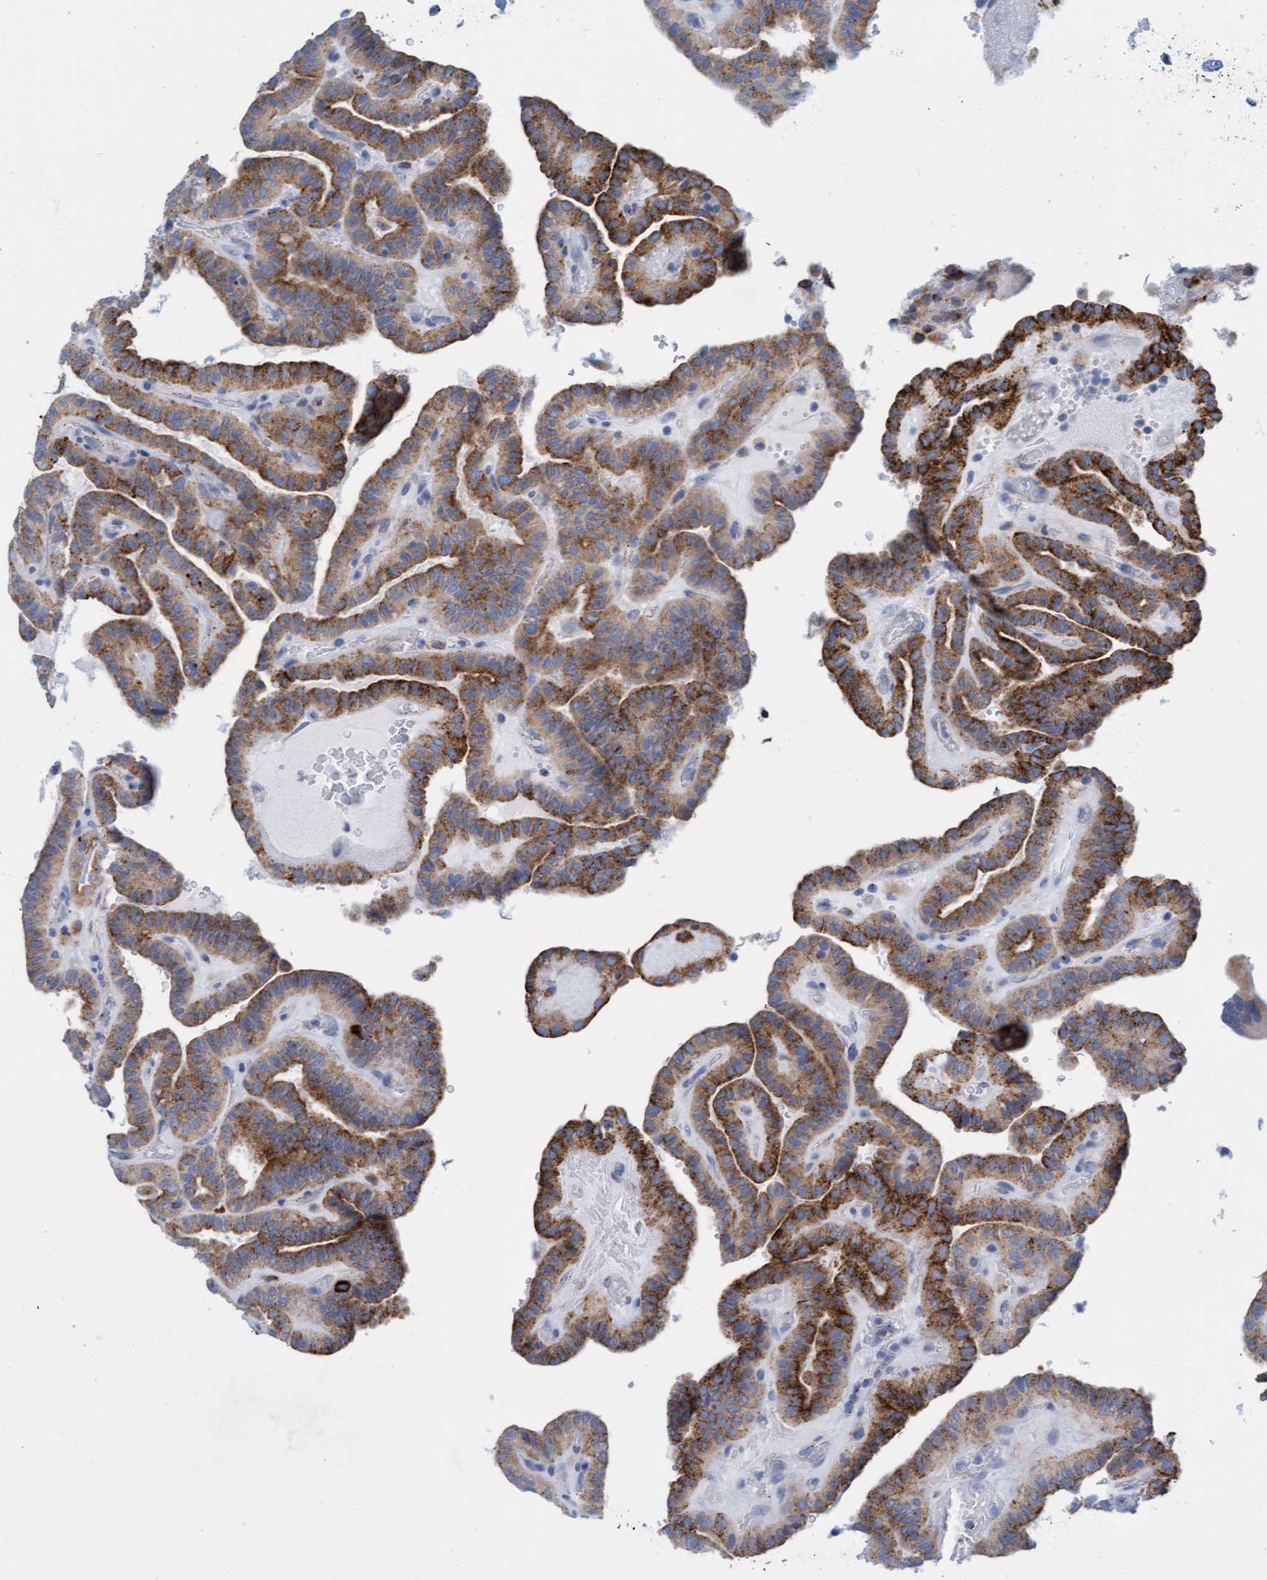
{"staining": {"intensity": "strong", "quantity": ">75%", "location": "cytoplasmic/membranous"}, "tissue": "thyroid cancer", "cell_type": "Tumor cells", "image_type": "cancer", "snomed": [{"axis": "morphology", "description": "Papillary adenocarcinoma, NOS"}, {"axis": "topography", "description": "Thyroid gland"}], "caption": "Tumor cells demonstrate high levels of strong cytoplasmic/membranous expression in approximately >75% of cells in thyroid cancer (papillary adenocarcinoma). Using DAB (3,3'-diaminobenzidine) (brown) and hematoxylin (blue) stains, captured at high magnification using brightfield microscopy.", "gene": "SGSH", "patient": {"sex": "male", "age": 77}}